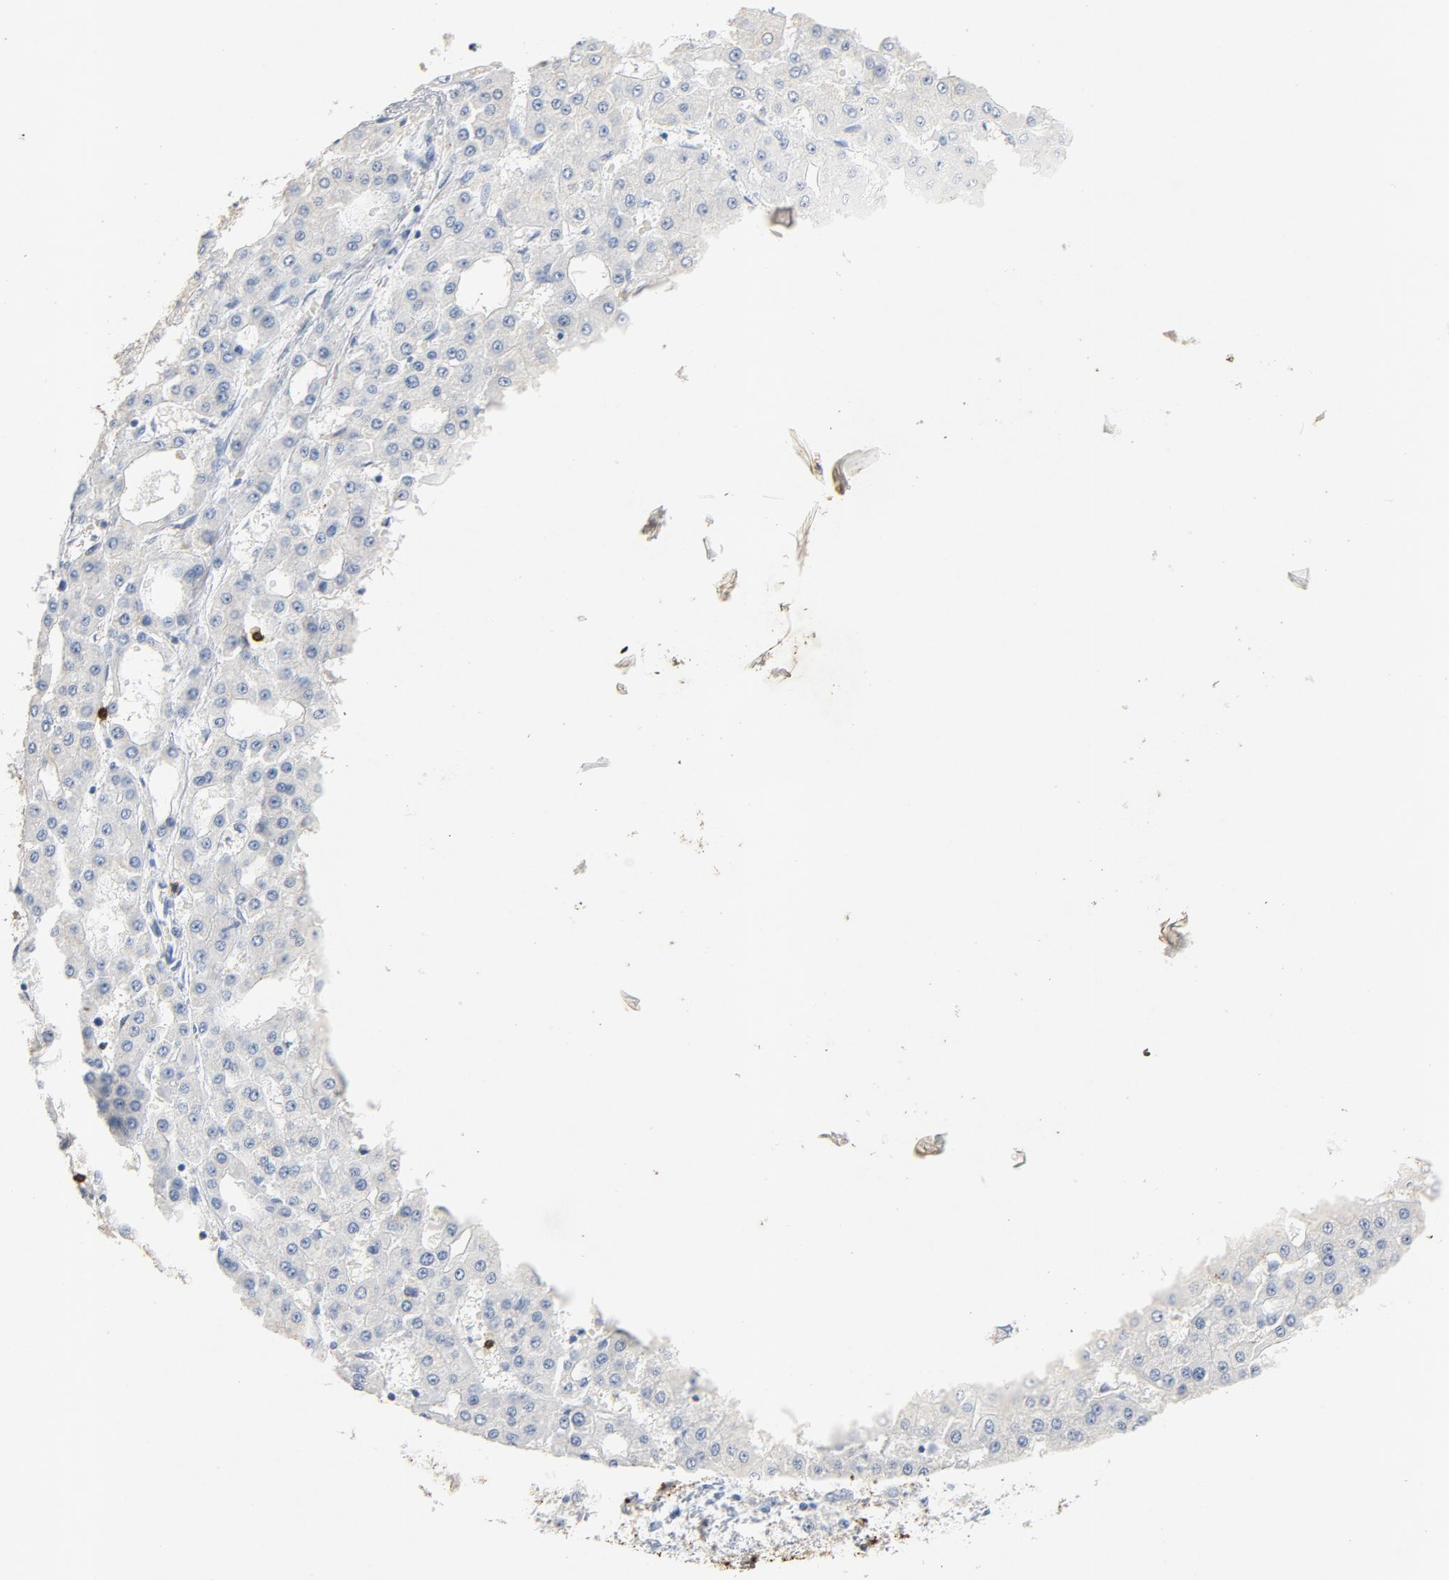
{"staining": {"intensity": "negative", "quantity": "none", "location": "none"}, "tissue": "liver cancer", "cell_type": "Tumor cells", "image_type": "cancer", "snomed": [{"axis": "morphology", "description": "Carcinoma, Hepatocellular, NOS"}, {"axis": "topography", "description": "Liver"}], "caption": "IHC photomicrograph of neoplastic tissue: human hepatocellular carcinoma (liver) stained with DAB (3,3'-diaminobenzidine) displays no significant protein staining in tumor cells.", "gene": "PTPRB", "patient": {"sex": "male", "age": 47}}